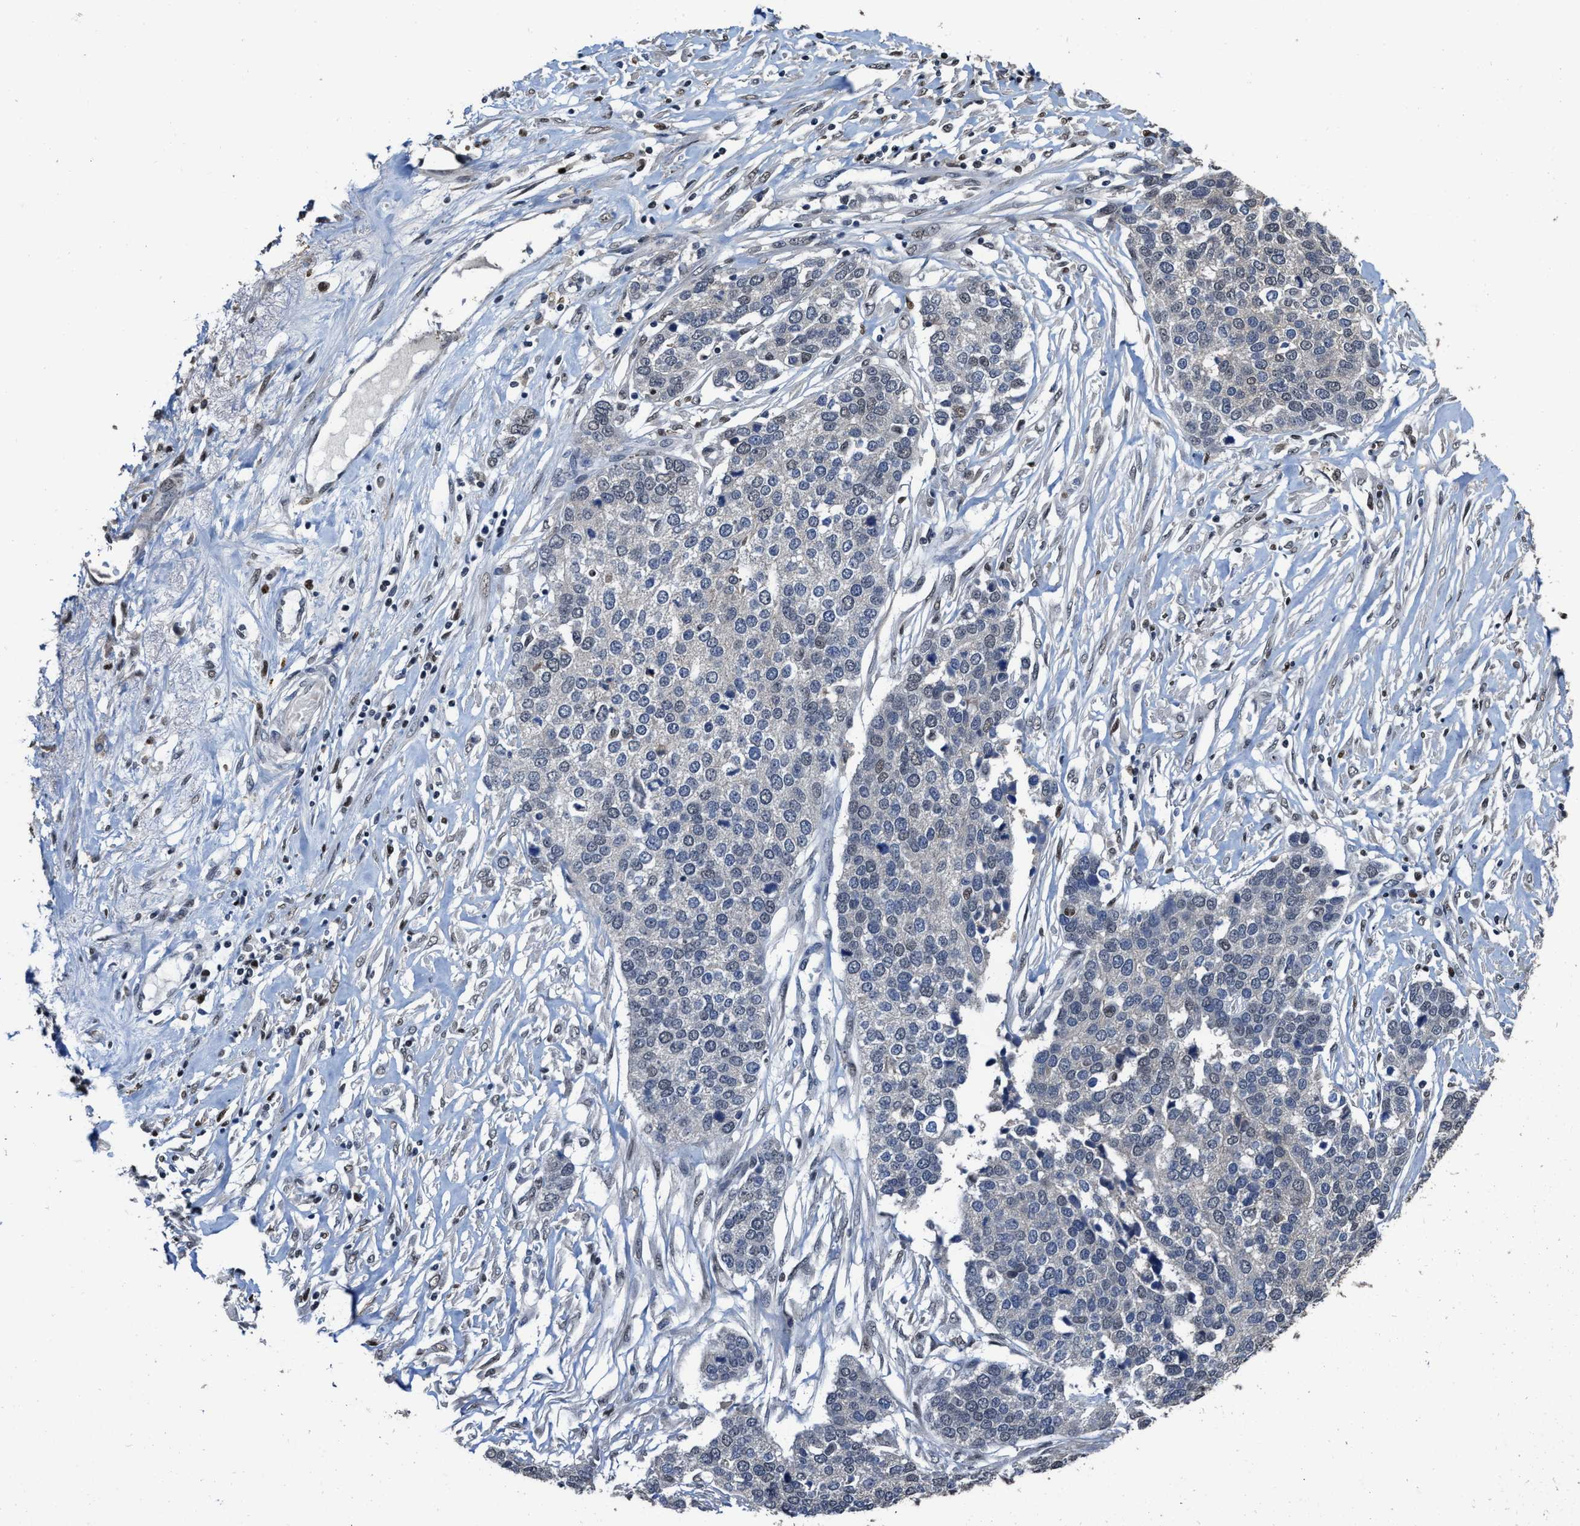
{"staining": {"intensity": "weak", "quantity": "<25%", "location": "nuclear"}, "tissue": "ovarian cancer", "cell_type": "Tumor cells", "image_type": "cancer", "snomed": [{"axis": "morphology", "description": "Cystadenocarcinoma, serous, NOS"}, {"axis": "topography", "description": "Ovary"}], "caption": "Tumor cells show no significant protein expression in ovarian cancer (serous cystadenocarcinoma). (DAB (3,3'-diaminobenzidine) immunohistochemistry visualized using brightfield microscopy, high magnification).", "gene": "ZNF20", "patient": {"sex": "female", "age": 44}}